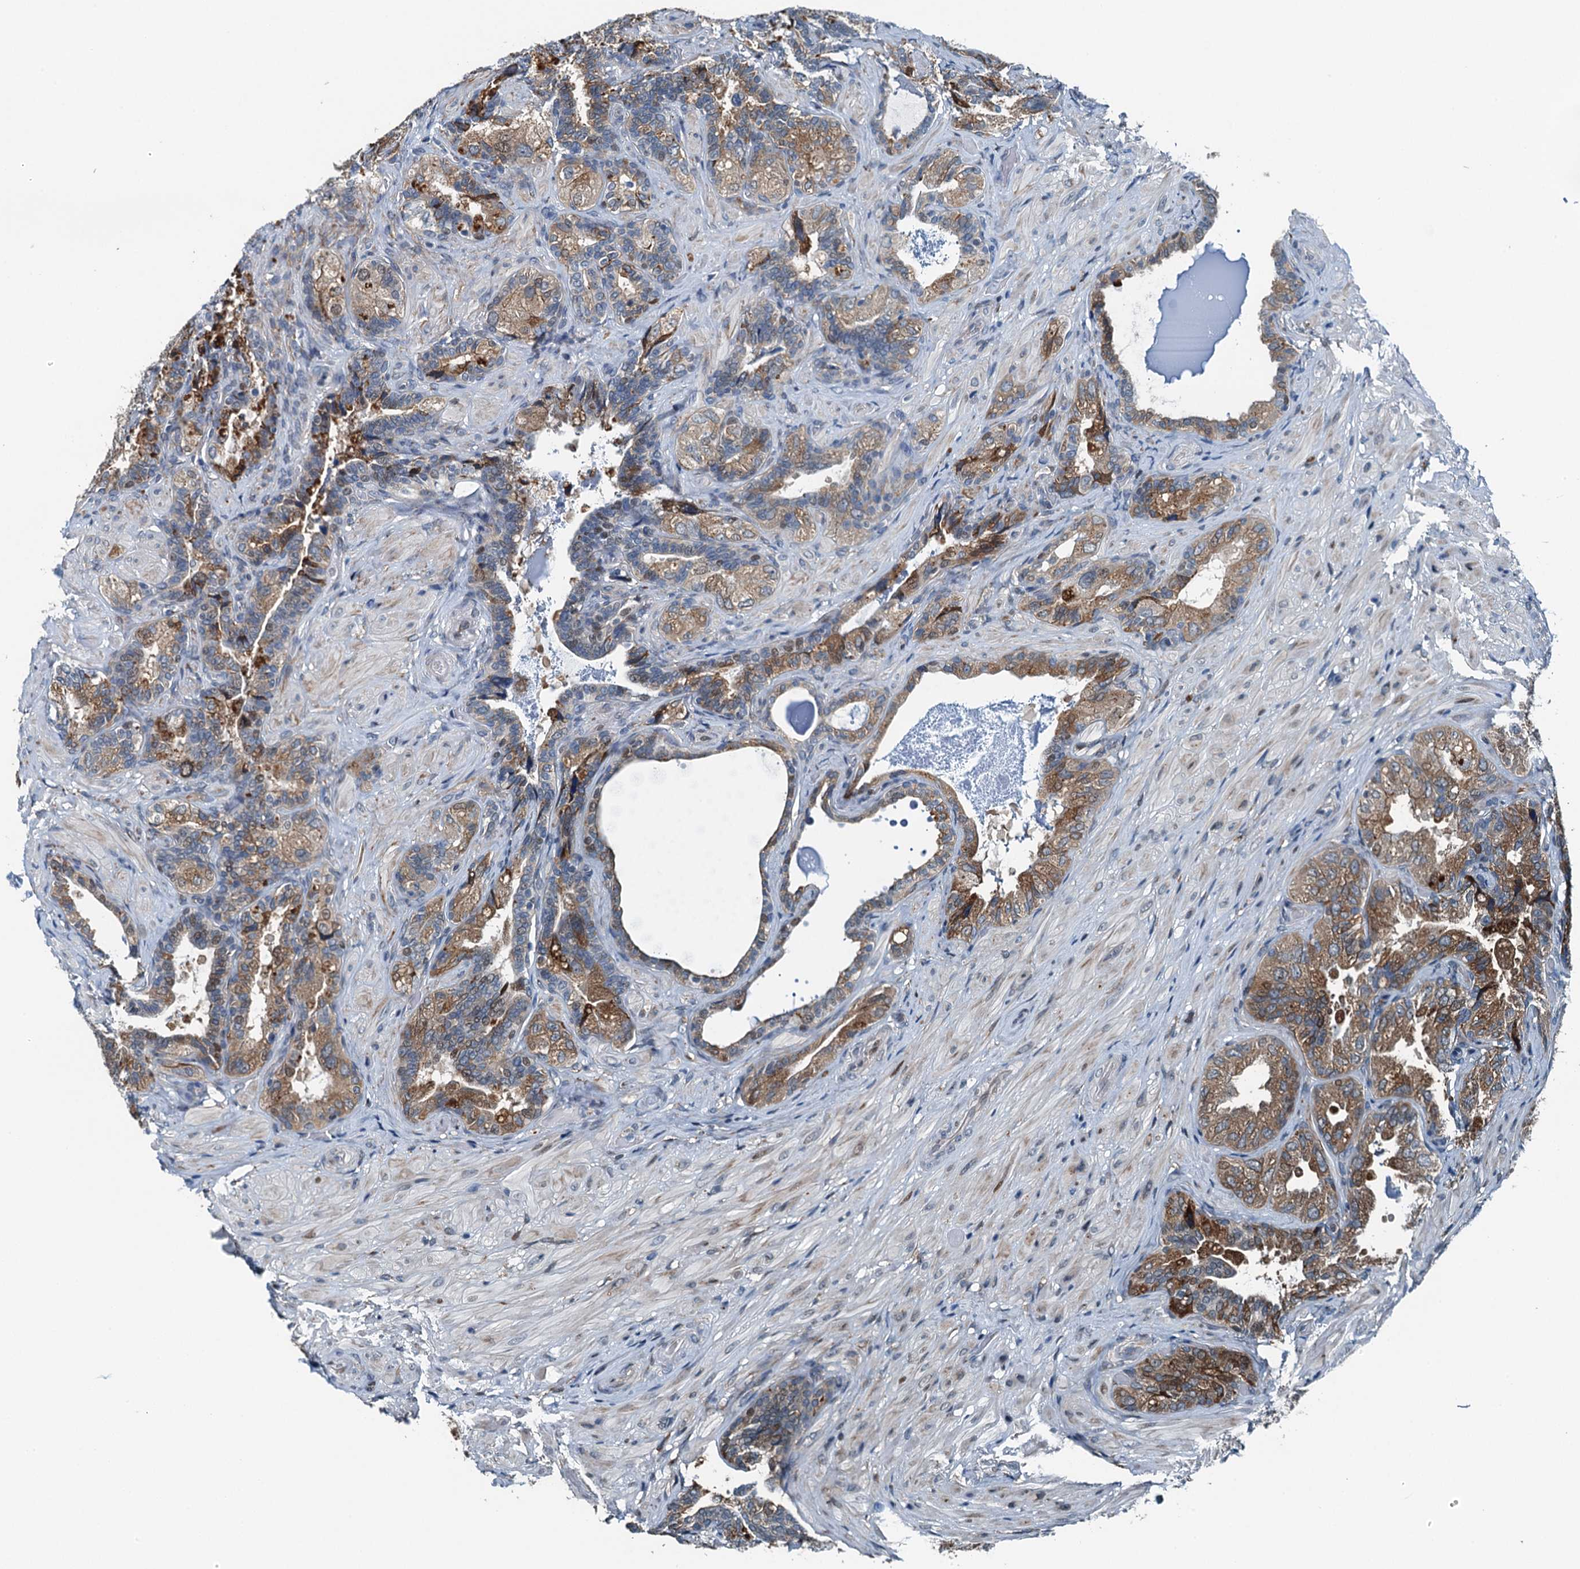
{"staining": {"intensity": "moderate", "quantity": ">75%", "location": "cytoplasmic/membranous"}, "tissue": "seminal vesicle", "cell_type": "Glandular cells", "image_type": "normal", "snomed": [{"axis": "morphology", "description": "Normal tissue, NOS"}, {"axis": "topography", "description": "Prostate and seminal vesicle, NOS"}, {"axis": "topography", "description": "Prostate"}, {"axis": "topography", "description": "Seminal veicle"}], "caption": "A micrograph showing moderate cytoplasmic/membranous positivity in about >75% of glandular cells in unremarkable seminal vesicle, as visualized by brown immunohistochemical staining.", "gene": "TAMALIN", "patient": {"sex": "male", "age": 67}}